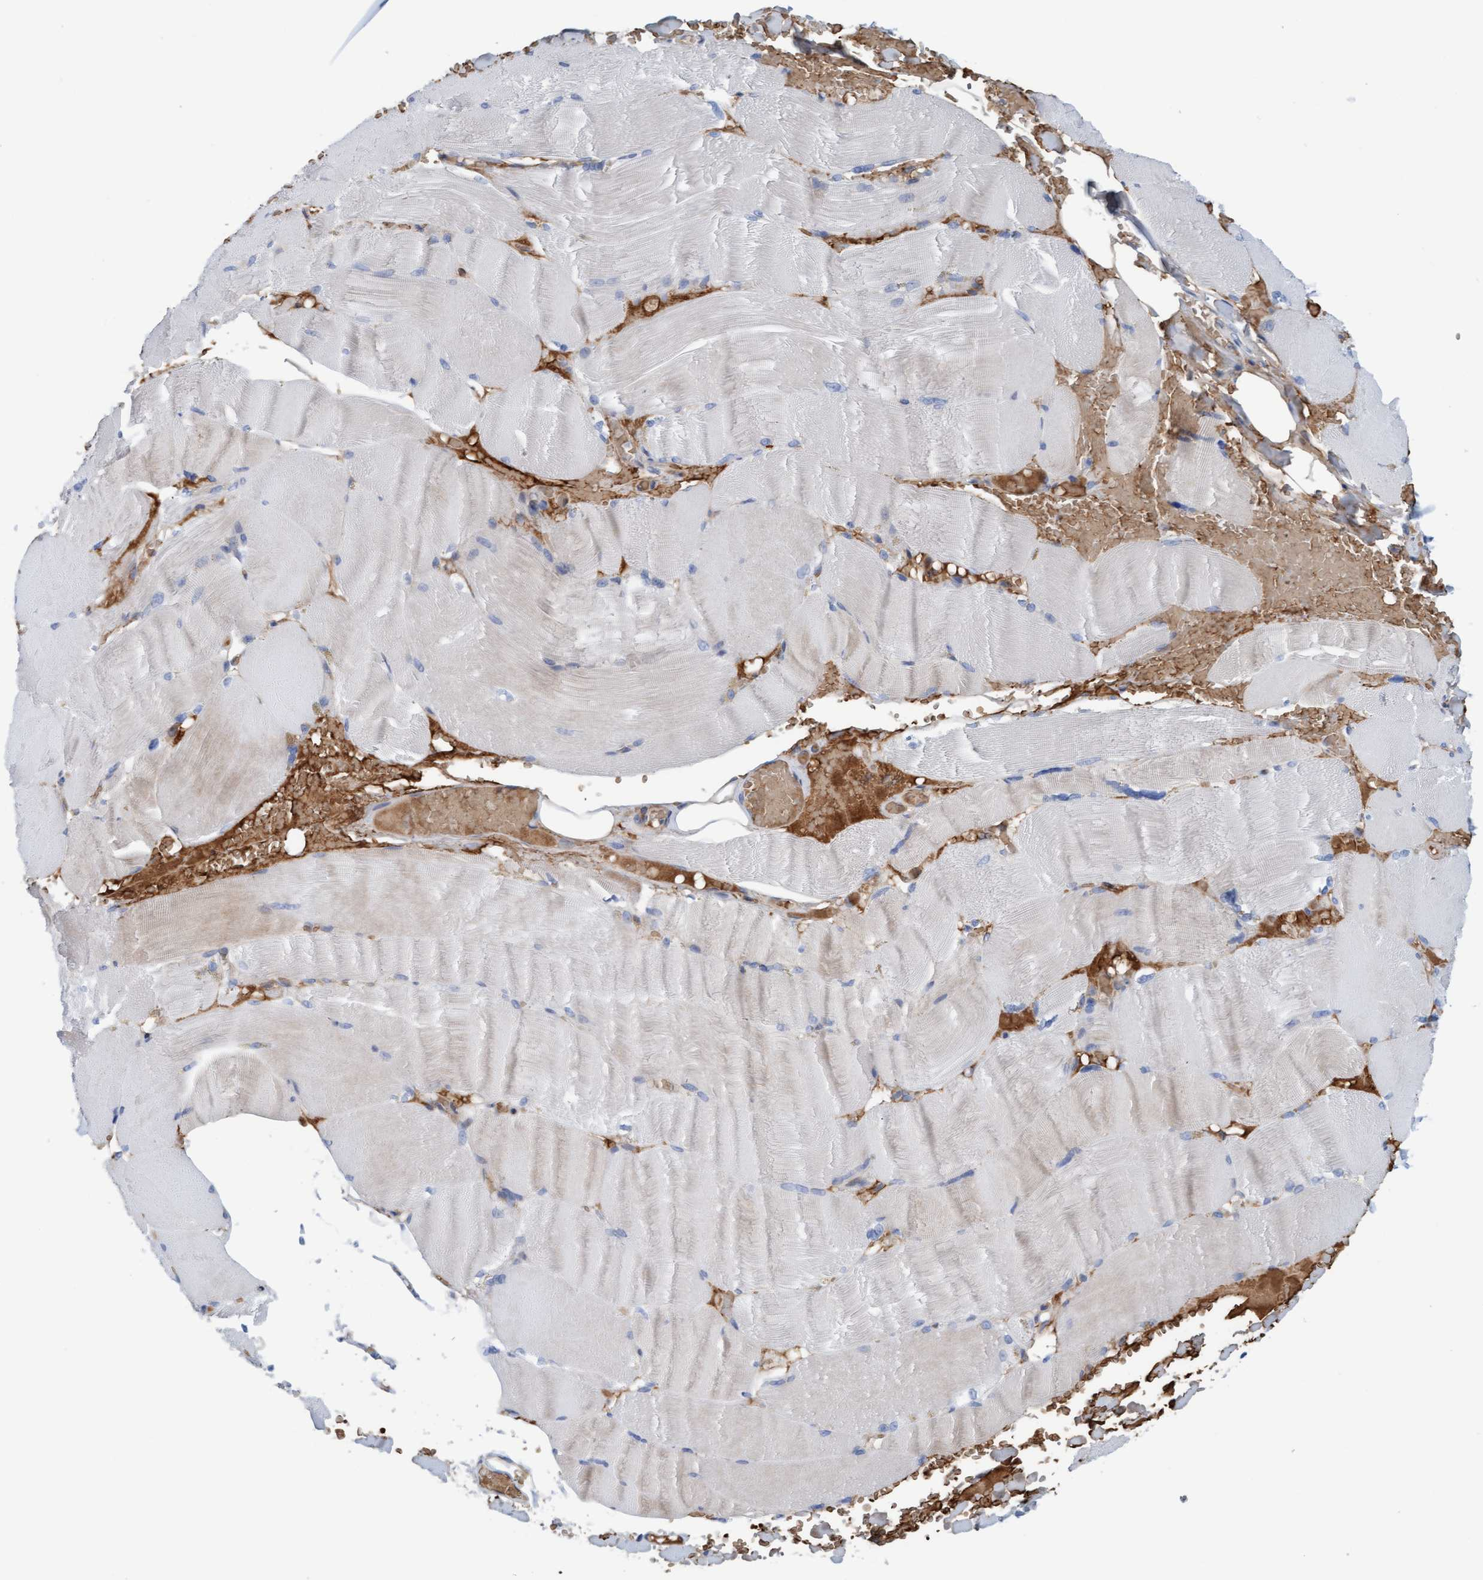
{"staining": {"intensity": "weak", "quantity": "25%-75%", "location": "cytoplasmic/membranous"}, "tissue": "skeletal muscle", "cell_type": "Myocytes", "image_type": "normal", "snomed": [{"axis": "morphology", "description": "Normal tissue, NOS"}, {"axis": "topography", "description": "Skin"}, {"axis": "topography", "description": "Skeletal muscle"}], "caption": "An immunohistochemistry (IHC) histopathology image of normal tissue is shown. Protein staining in brown highlights weak cytoplasmic/membranous positivity in skeletal muscle within myocytes. (DAB = brown stain, brightfield microscopy at high magnification).", "gene": "P2RX5", "patient": {"sex": "male", "age": 83}}